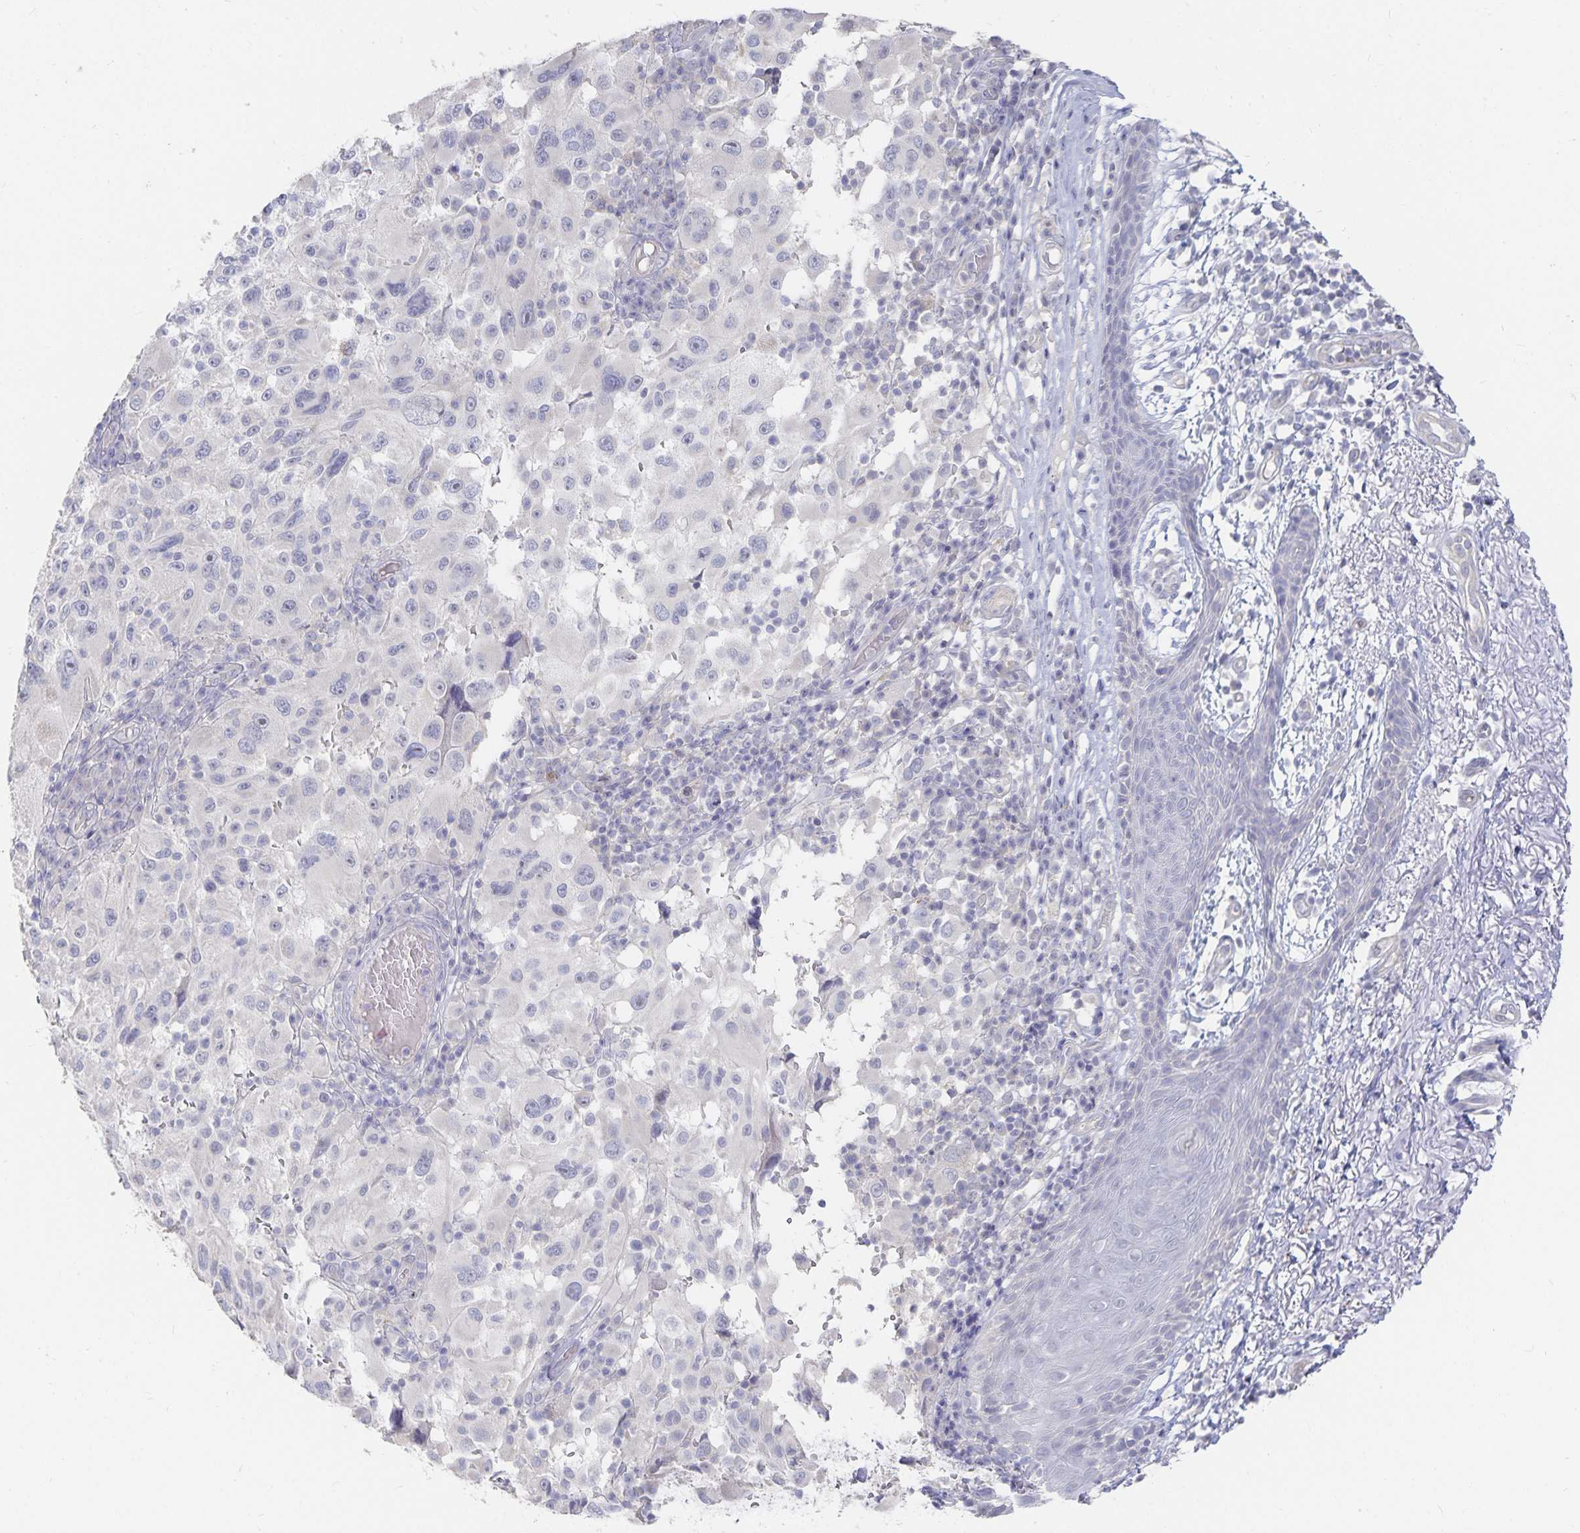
{"staining": {"intensity": "negative", "quantity": "none", "location": "none"}, "tissue": "melanoma", "cell_type": "Tumor cells", "image_type": "cancer", "snomed": [{"axis": "morphology", "description": "Malignant melanoma, NOS"}, {"axis": "topography", "description": "Skin"}], "caption": "Immunohistochemical staining of human malignant melanoma exhibits no significant positivity in tumor cells.", "gene": "DNAH9", "patient": {"sex": "female", "age": 71}}